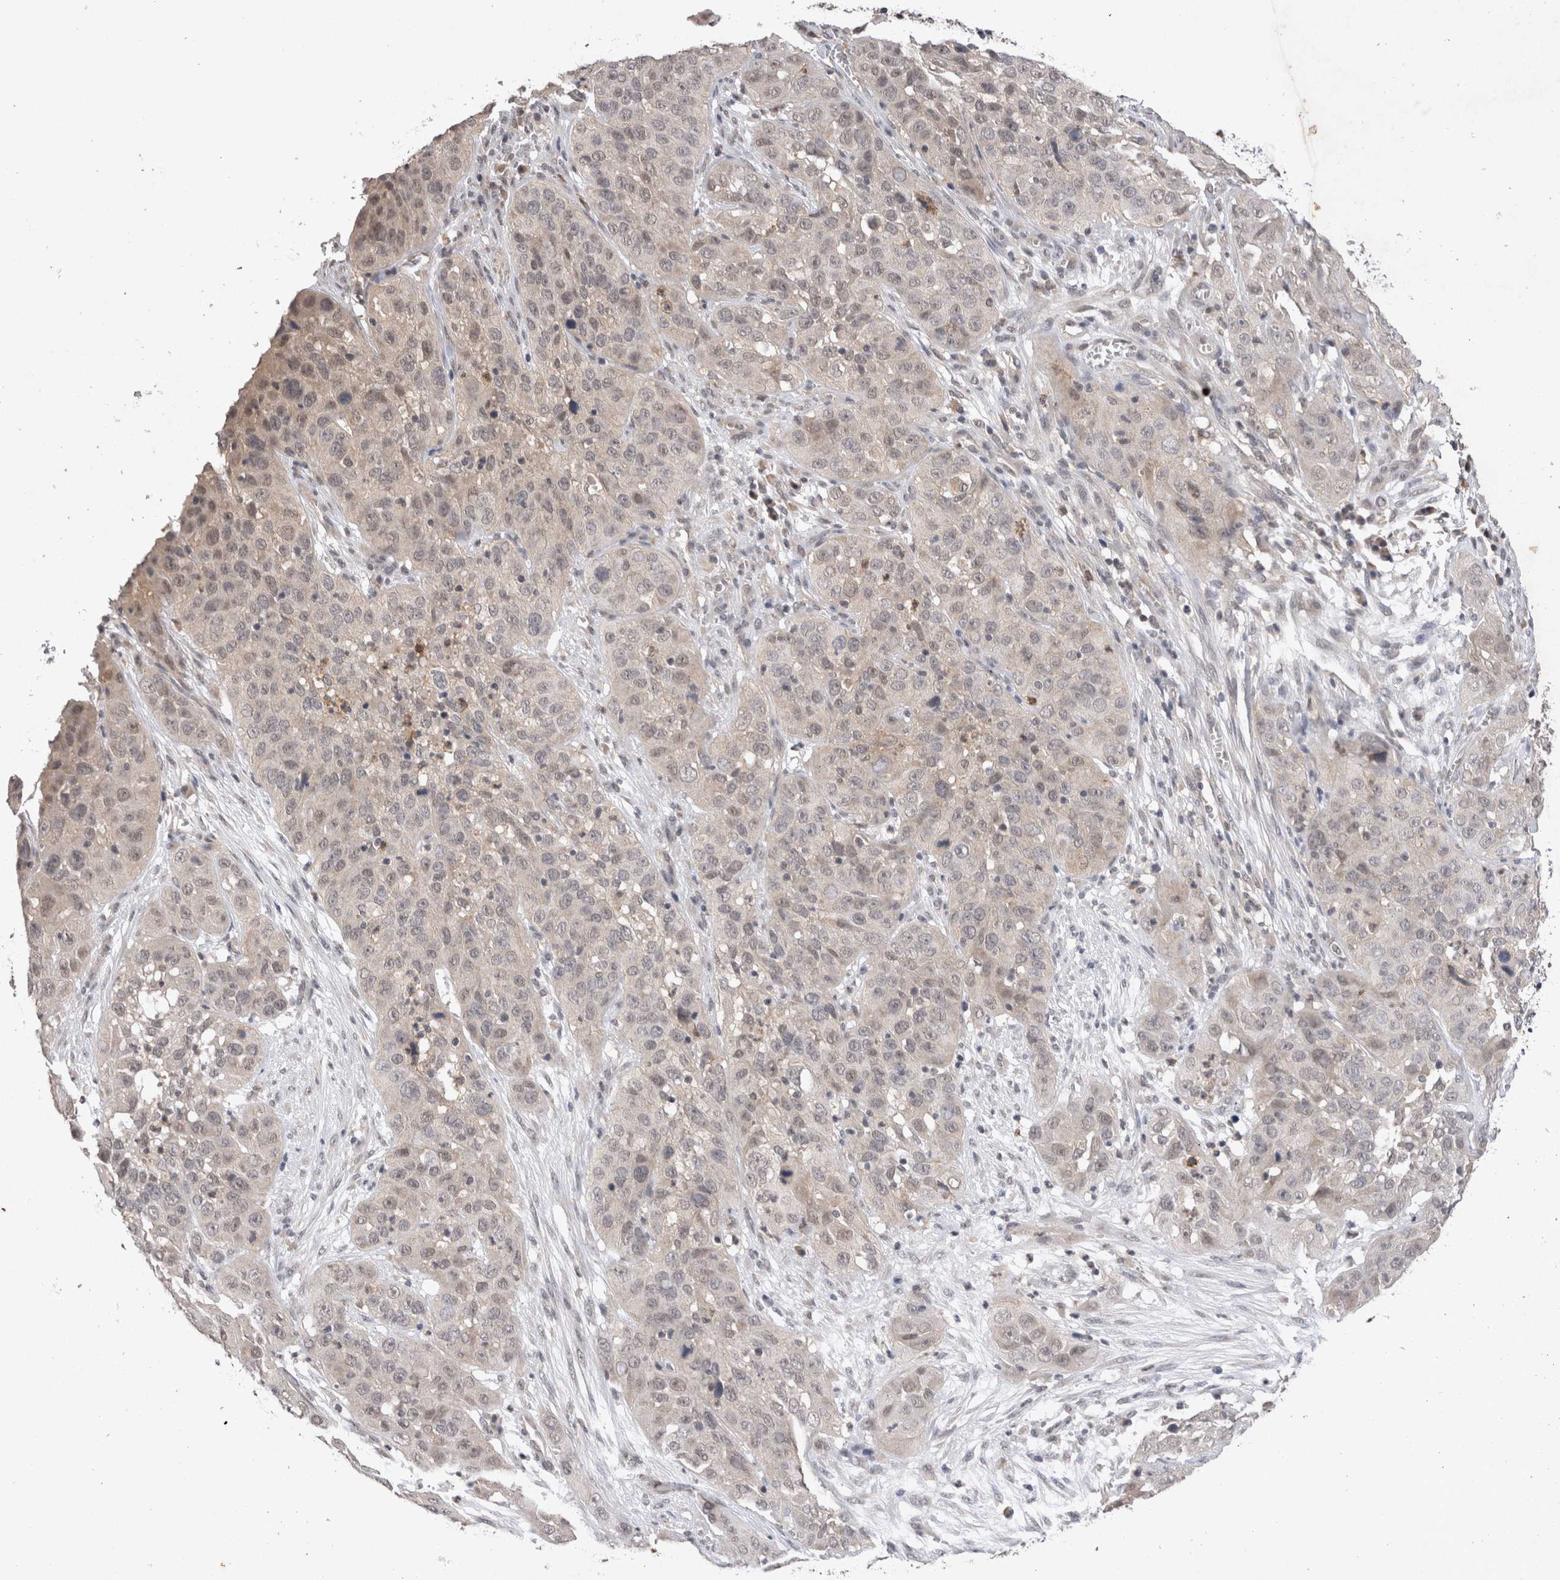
{"staining": {"intensity": "weak", "quantity": "<25%", "location": "cytoplasmic/membranous"}, "tissue": "cervical cancer", "cell_type": "Tumor cells", "image_type": "cancer", "snomed": [{"axis": "morphology", "description": "Squamous cell carcinoma, NOS"}, {"axis": "topography", "description": "Cervix"}], "caption": "Cervical squamous cell carcinoma was stained to show a protein in brown. There is no significant expression in tumor cells.", "gene": "RASSF3", "patient": {"sex": "female", "age": 32}}